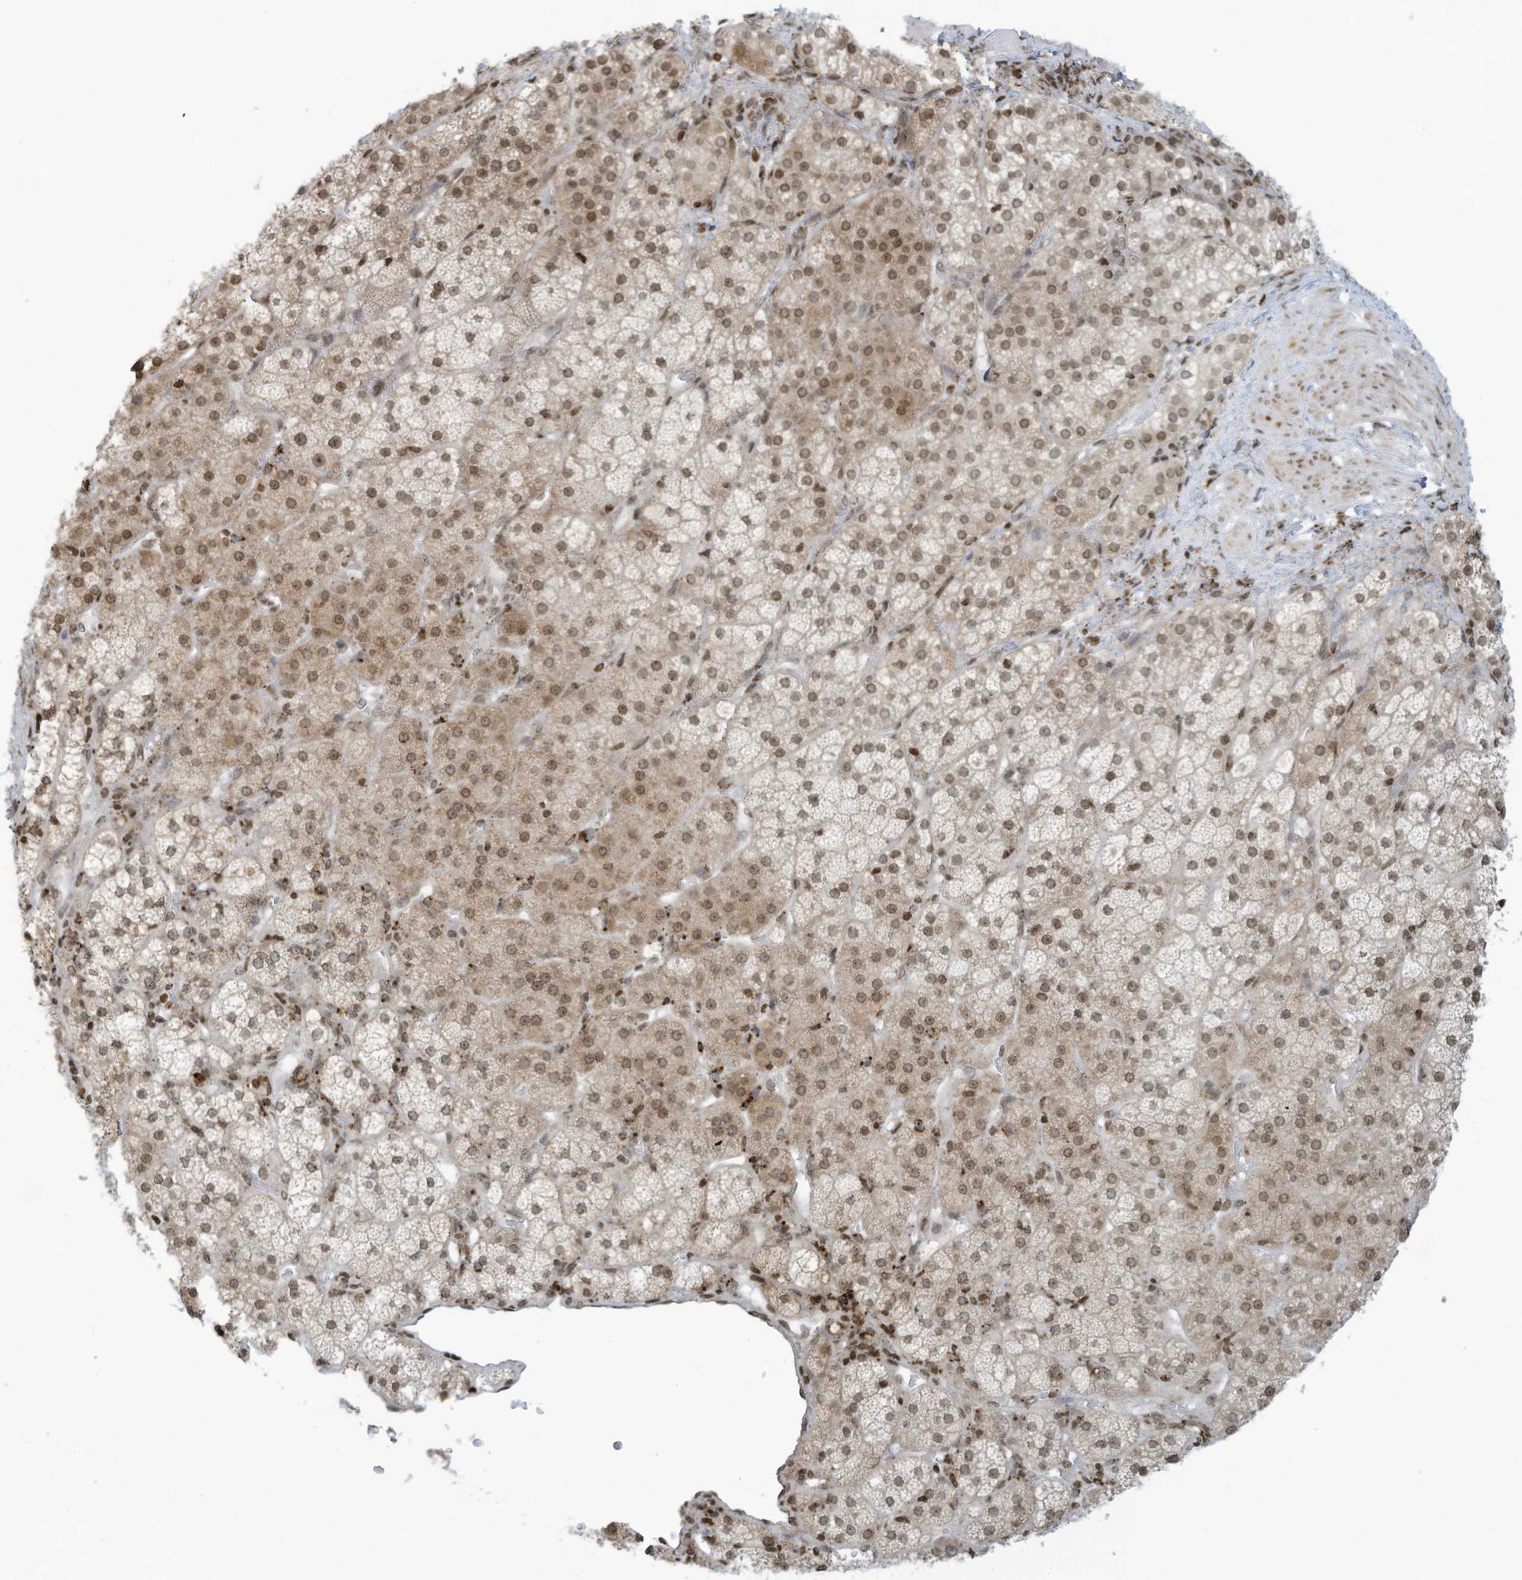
{"staining": {"intensity": "moderate", "quantity": "25%-75%", "location": "cytoplasmic/membranous,nuclear"}, "tissue": "adrenal gland", "cell_type": "Glandular cells", "image_type": "normal", "snomed": [{"axis": "morphology", "description": "Normal tissue, NOS"}, {"axis": "topography", "description": "Adrenal gland"}], "caption": "This is a photomicrograph of immunohistochemistry staining of benign adrenal gland, which shows moderate staining in the cytoplasmic/membranous,nuclear of glandular cells.", "gene": "ADI1", "patient": {"sex": "male", "age": 57}}